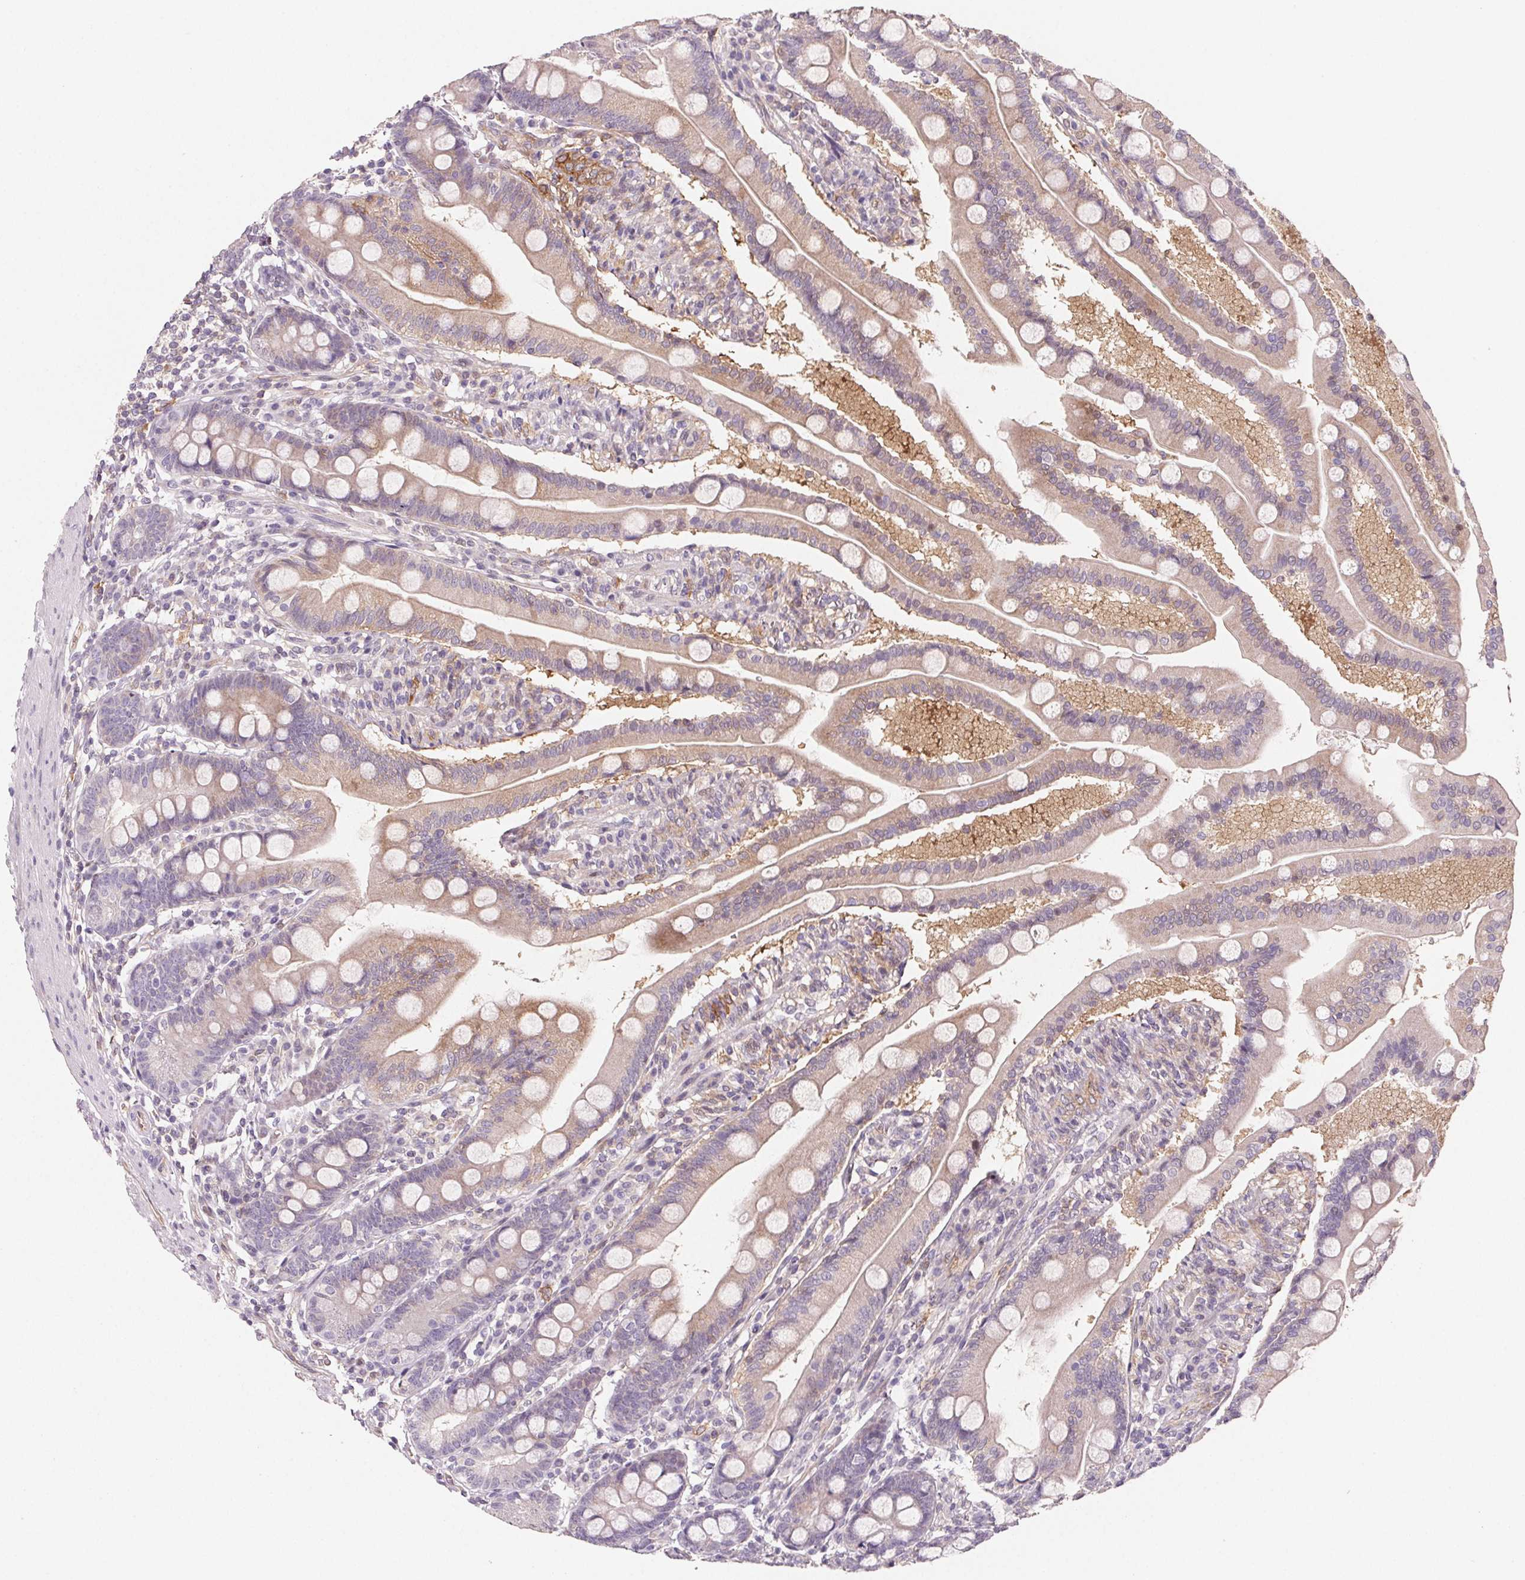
{"staining": {"intensity": "weak", "quantity": "25%-75%", "location": "cytoplasmic/membranous"}, "tissue": "duodenum", "cell_type": "Glandular cells", "image_type": "normal", "snomed": [{"axis": "morphology", "description": "Normal tissue, NOS"}, {"axis": "topography", "description": "Duodenum"}], "caption": "This micrograph demonstrates IHC staining of unremarkable human duodenum, with low weak cytoplasmic/membranous staining in about 25%-75% of glandular cells.", "gene": "GBP1", "patient": {"sex": "female", "age": 67}}